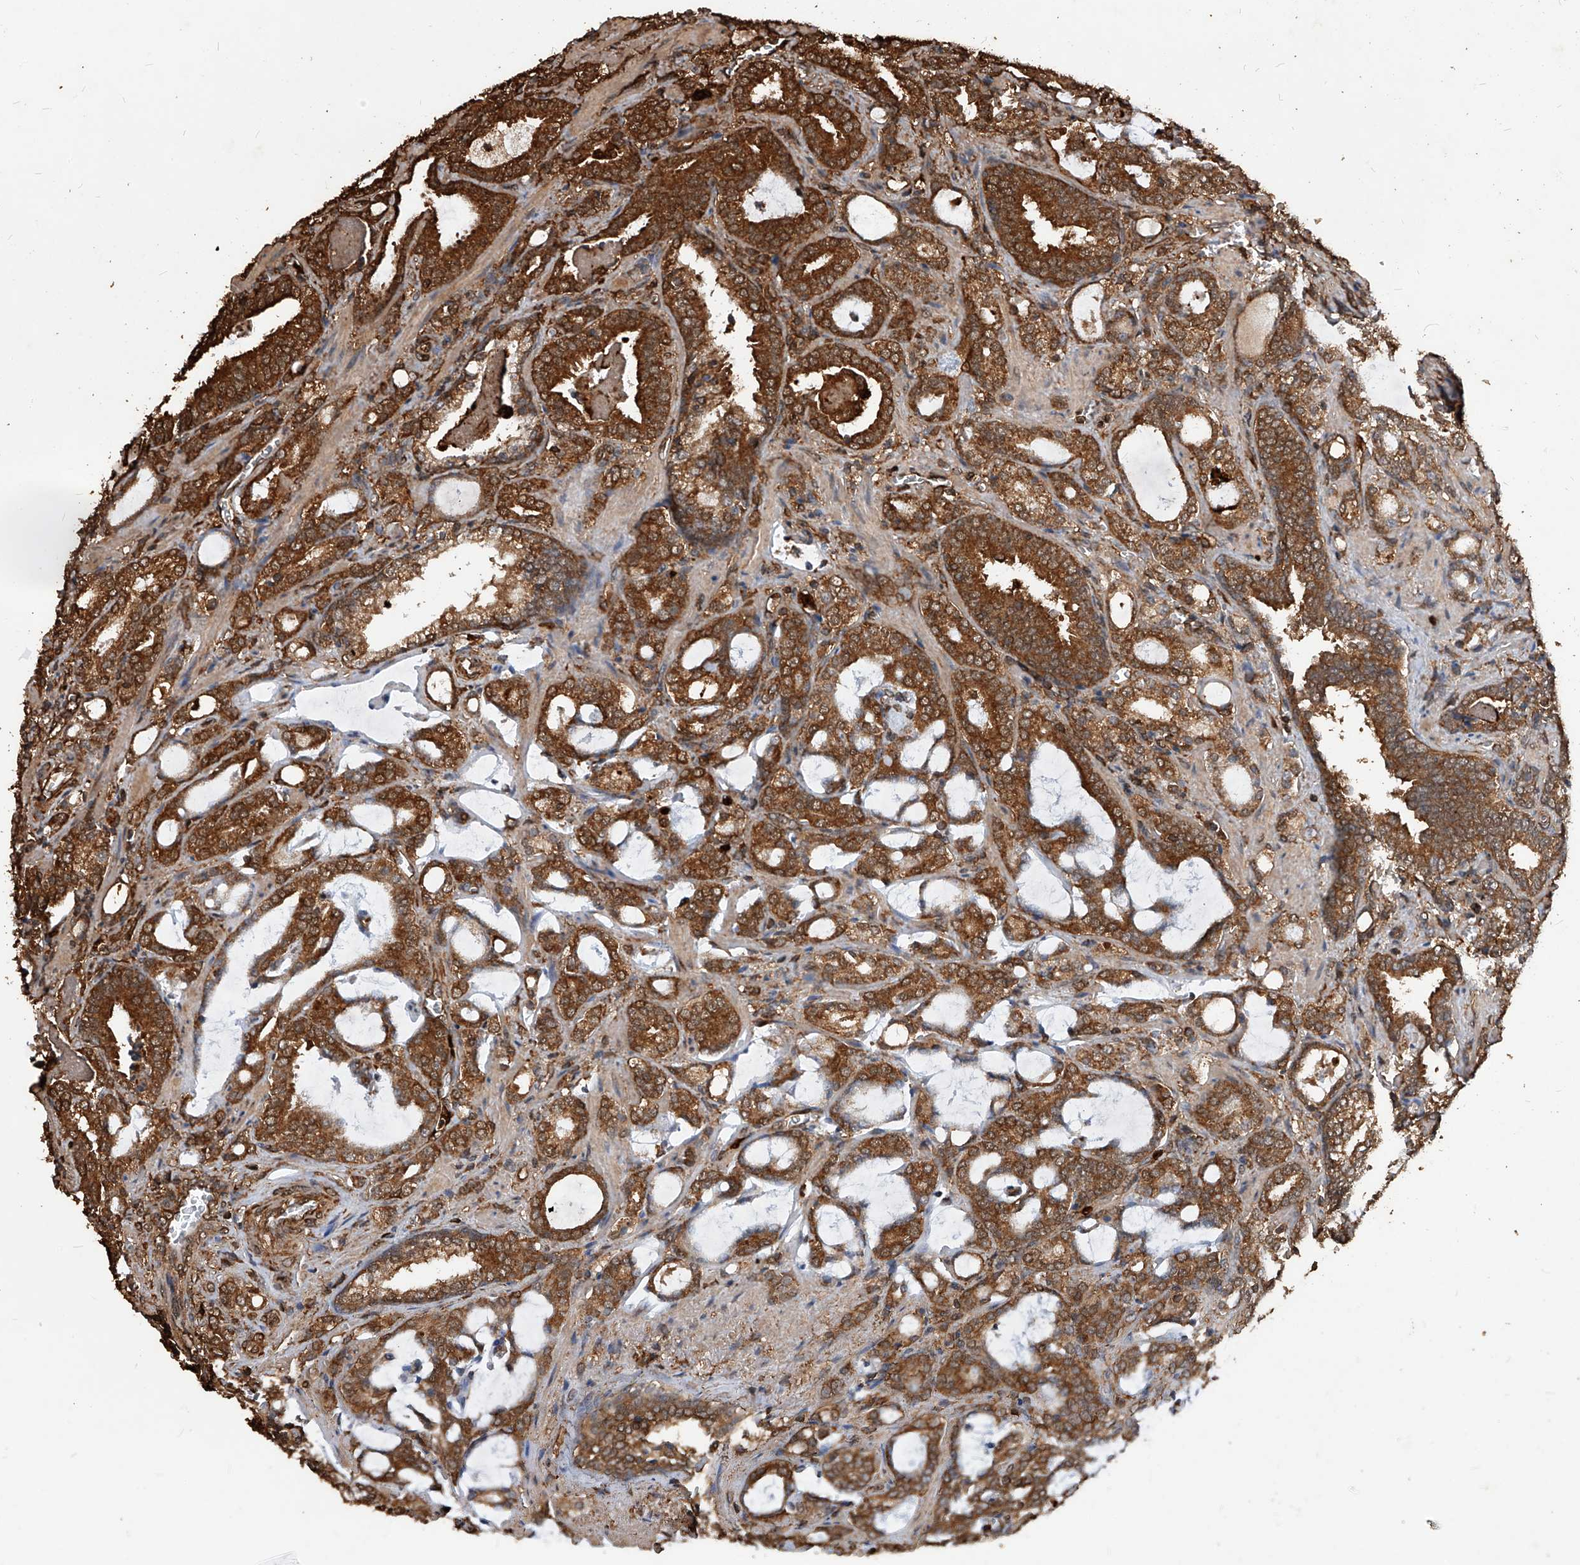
{"staining": {"intensity": "strong", "quantity": ">75%", "location": "cytoplasmic/membranous"}, "tissue": "prostate cancer", "cell_type": "Tumor cells", "image_type": "cancer", "snomed": [{"axis": "morphology", "description": "Adenocarcinoma, High grade"}, {"axis": "topography", "description": "Prostate and seminal vesicle, NOS"}], "caption": "Prostate cancer (high-grade adenocarcinoma) stained with a protein marker exhibits strong staining in tumor cells.", "gene": "UCP2", "patient": {"sex": "male", "age": 67}}